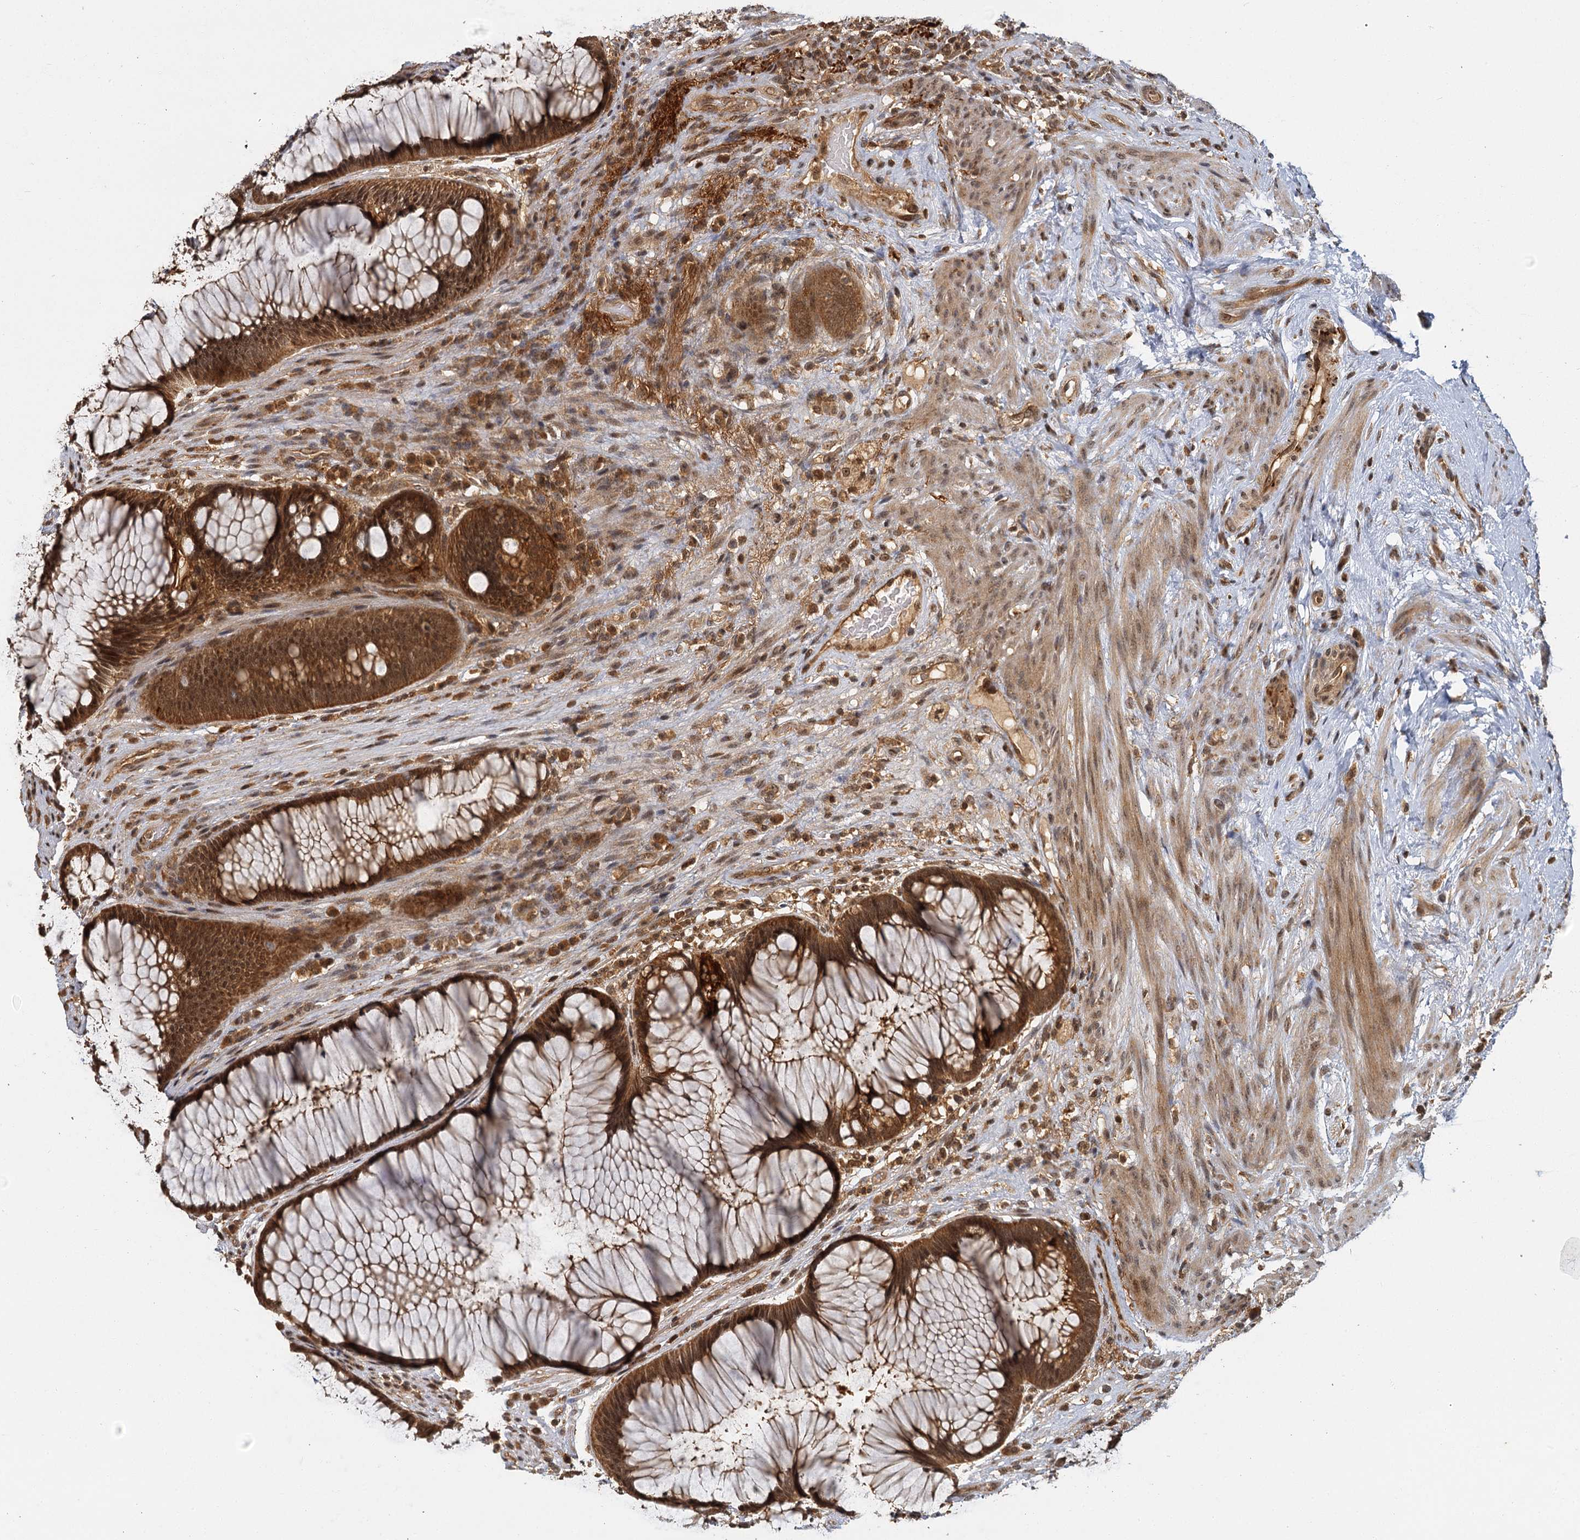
{"staining": {"intensity": "strong", "quantity": ">75%", "location": "cytoplasmic/membranous,nuclear"}, "tissue": "rectum", "cell_type": "Glandular cells", "image_type": "normal", "snomed": [{"axis": "morphology", "description": "Normal tissue, NOS"}, {"axis": "topography", "description": "Rectum"}], "caption": "Protein staining shows strong cytoplasmic/membranous,nuclear staining in approximately >75% of glandular cells in benign rectum. The staining is performed using DAB brown chromogen to label protein expression. The nuclei are counter-stained blue using hematoxylin.", "gene": "ZNF549", "patient": {"sex": "male", "age": 51}}